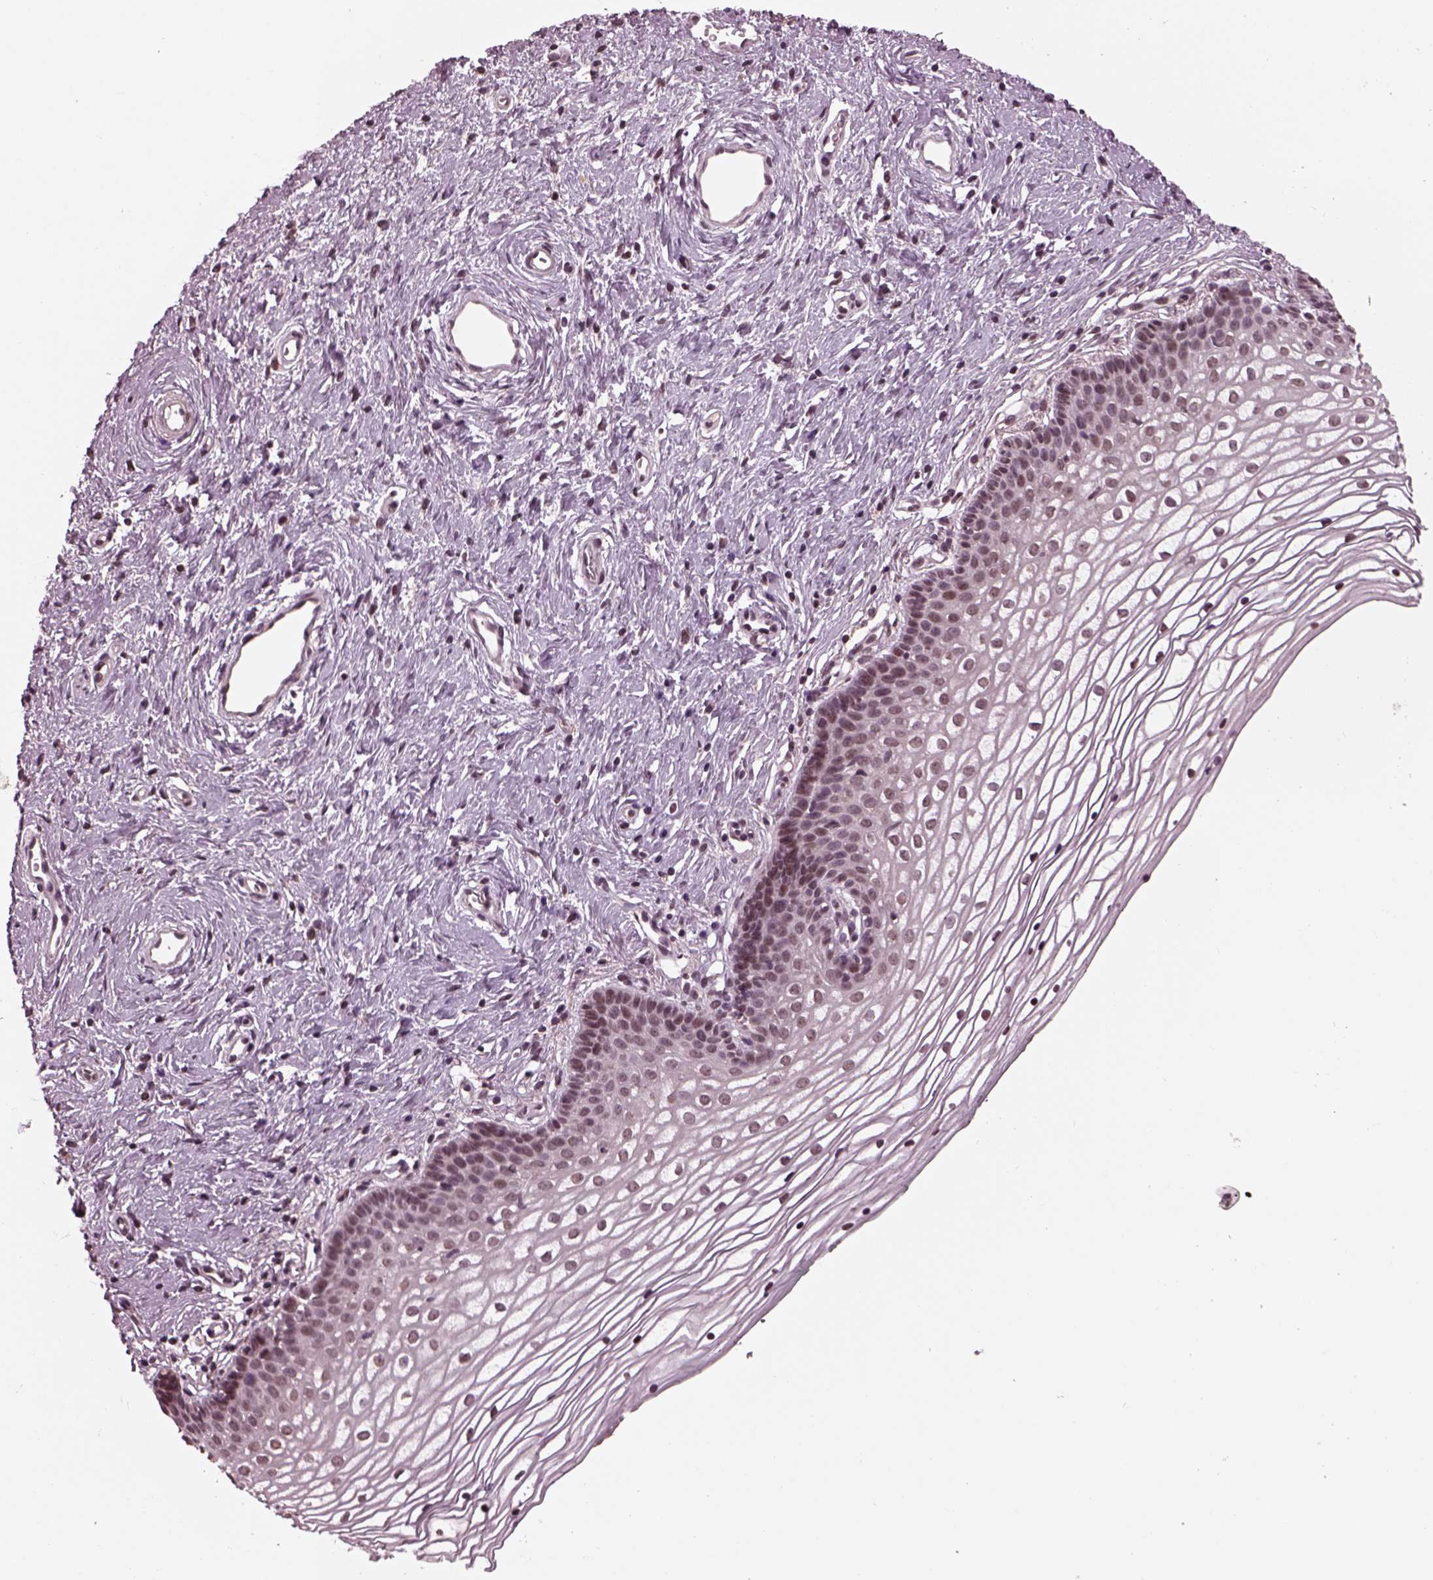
{"staining": {"intensity": "weak", "quantity": "25%-75%", "location": "nuclear"}, "tissue": "vagina", "cell_type": "Squamous epithelial cells", "image_type": "normal", "snomed": [{"axis": "morphology", "description": "Normal tissue, NOS"}, {"axis": "topography", "description": "Vagina"}], "caption": "Protein expression analysis of benign vagina reveals weak nuclear positivity in about 25%-75% of squamous epithelial cells. (brown staining indicates protein expression, while blue staining denotes nuclei).", "gene": "NAP1L5", "patient": {"sex": "female", "age": 36}}